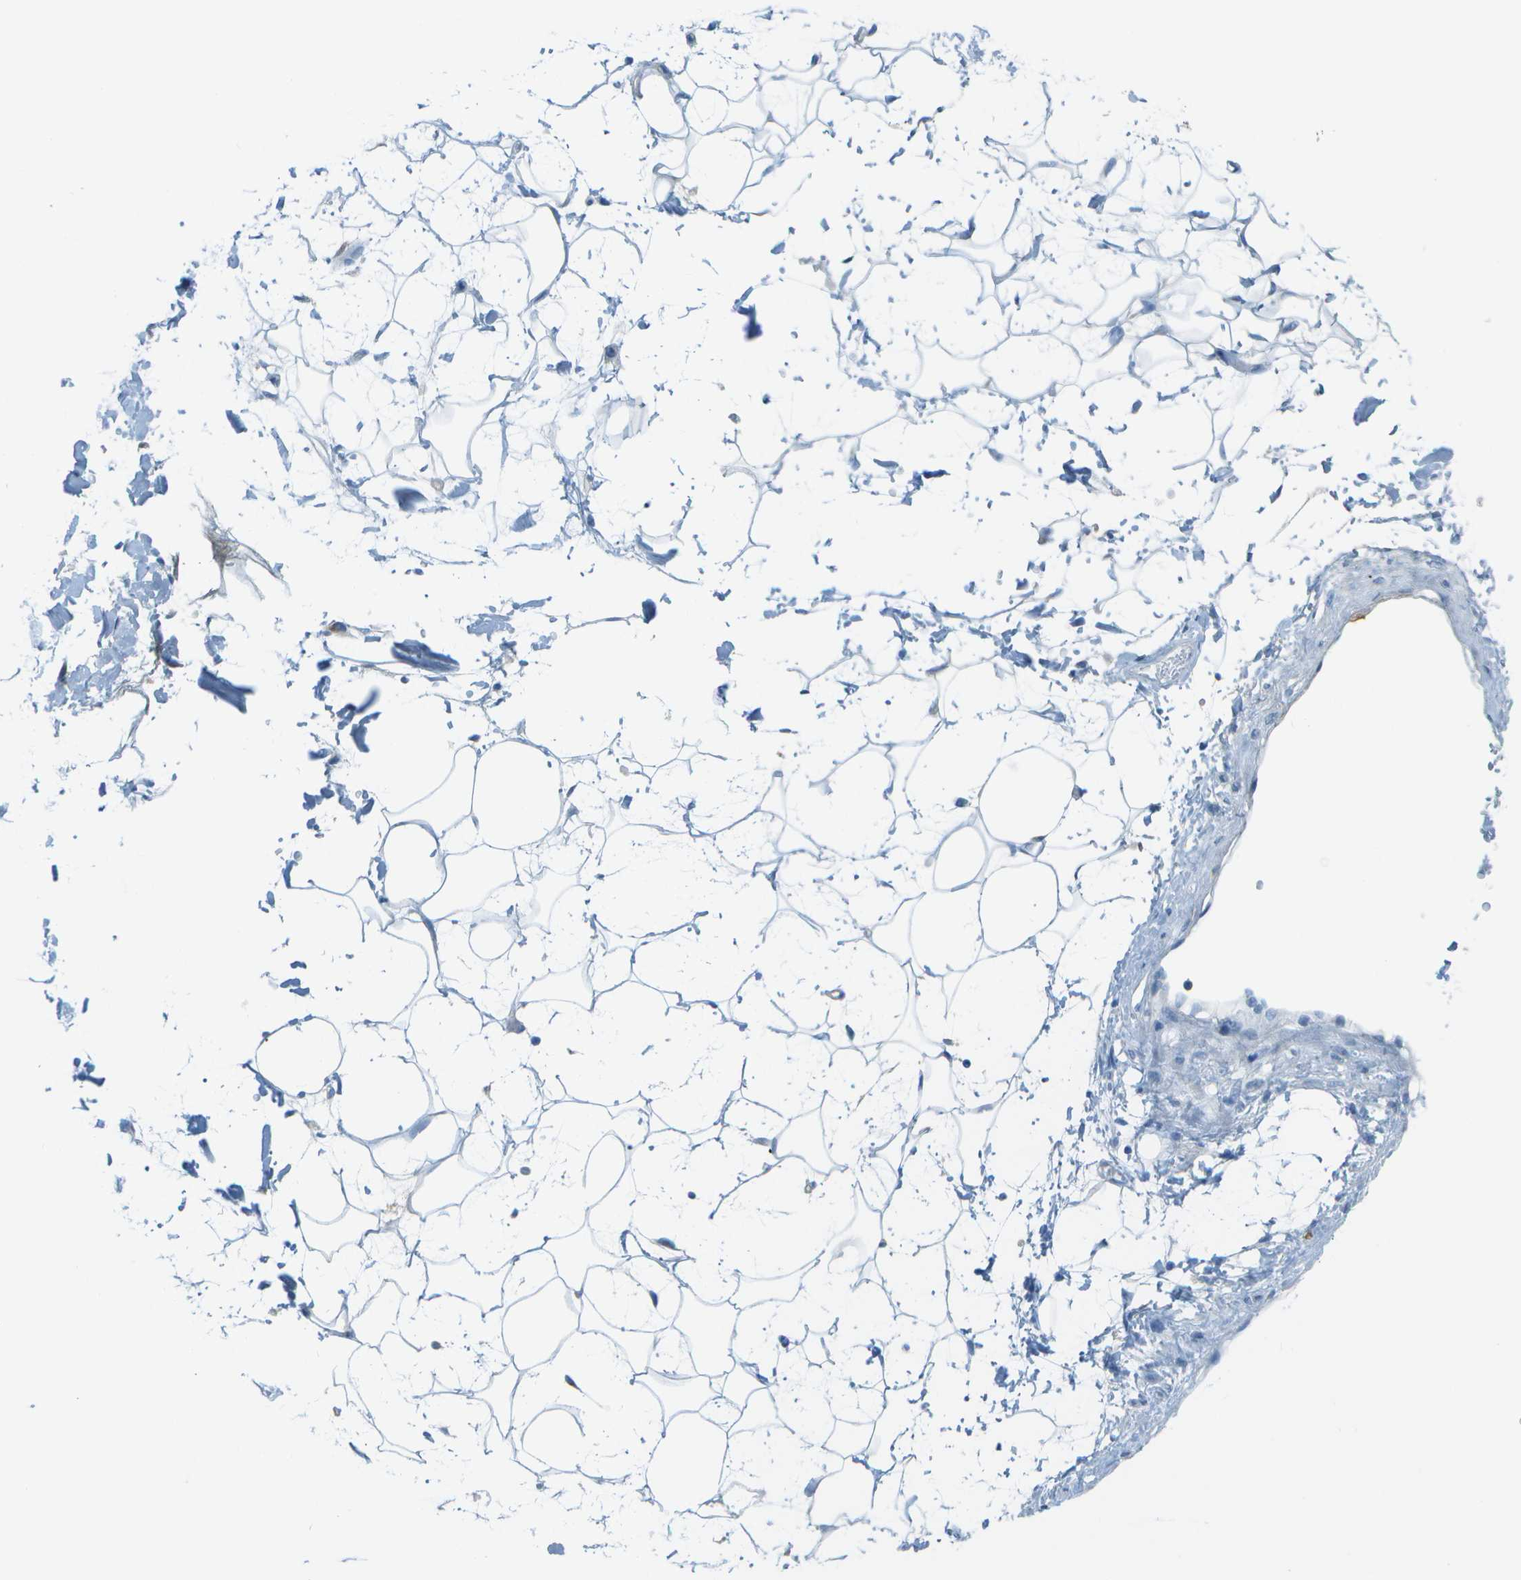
{"staining": {"intensity": "negative", "quantity": "none", "location": "none"}, "tissue": "adipose tissue", "cell_type": "Adipocytes", "image_type": "normal", "snomed": [{"axis": "morphology", "description": "Normal tissue, NOS"}, {"axis": "topography", "description": "Soft tissue"}], "caption": "This is an immunohistochemistry (IHC) histopathology image of normal adipose tissue. There is no positivity in adipocytes.", "gene": "C1S", "patient": {"sex": "male", "age": 72}}